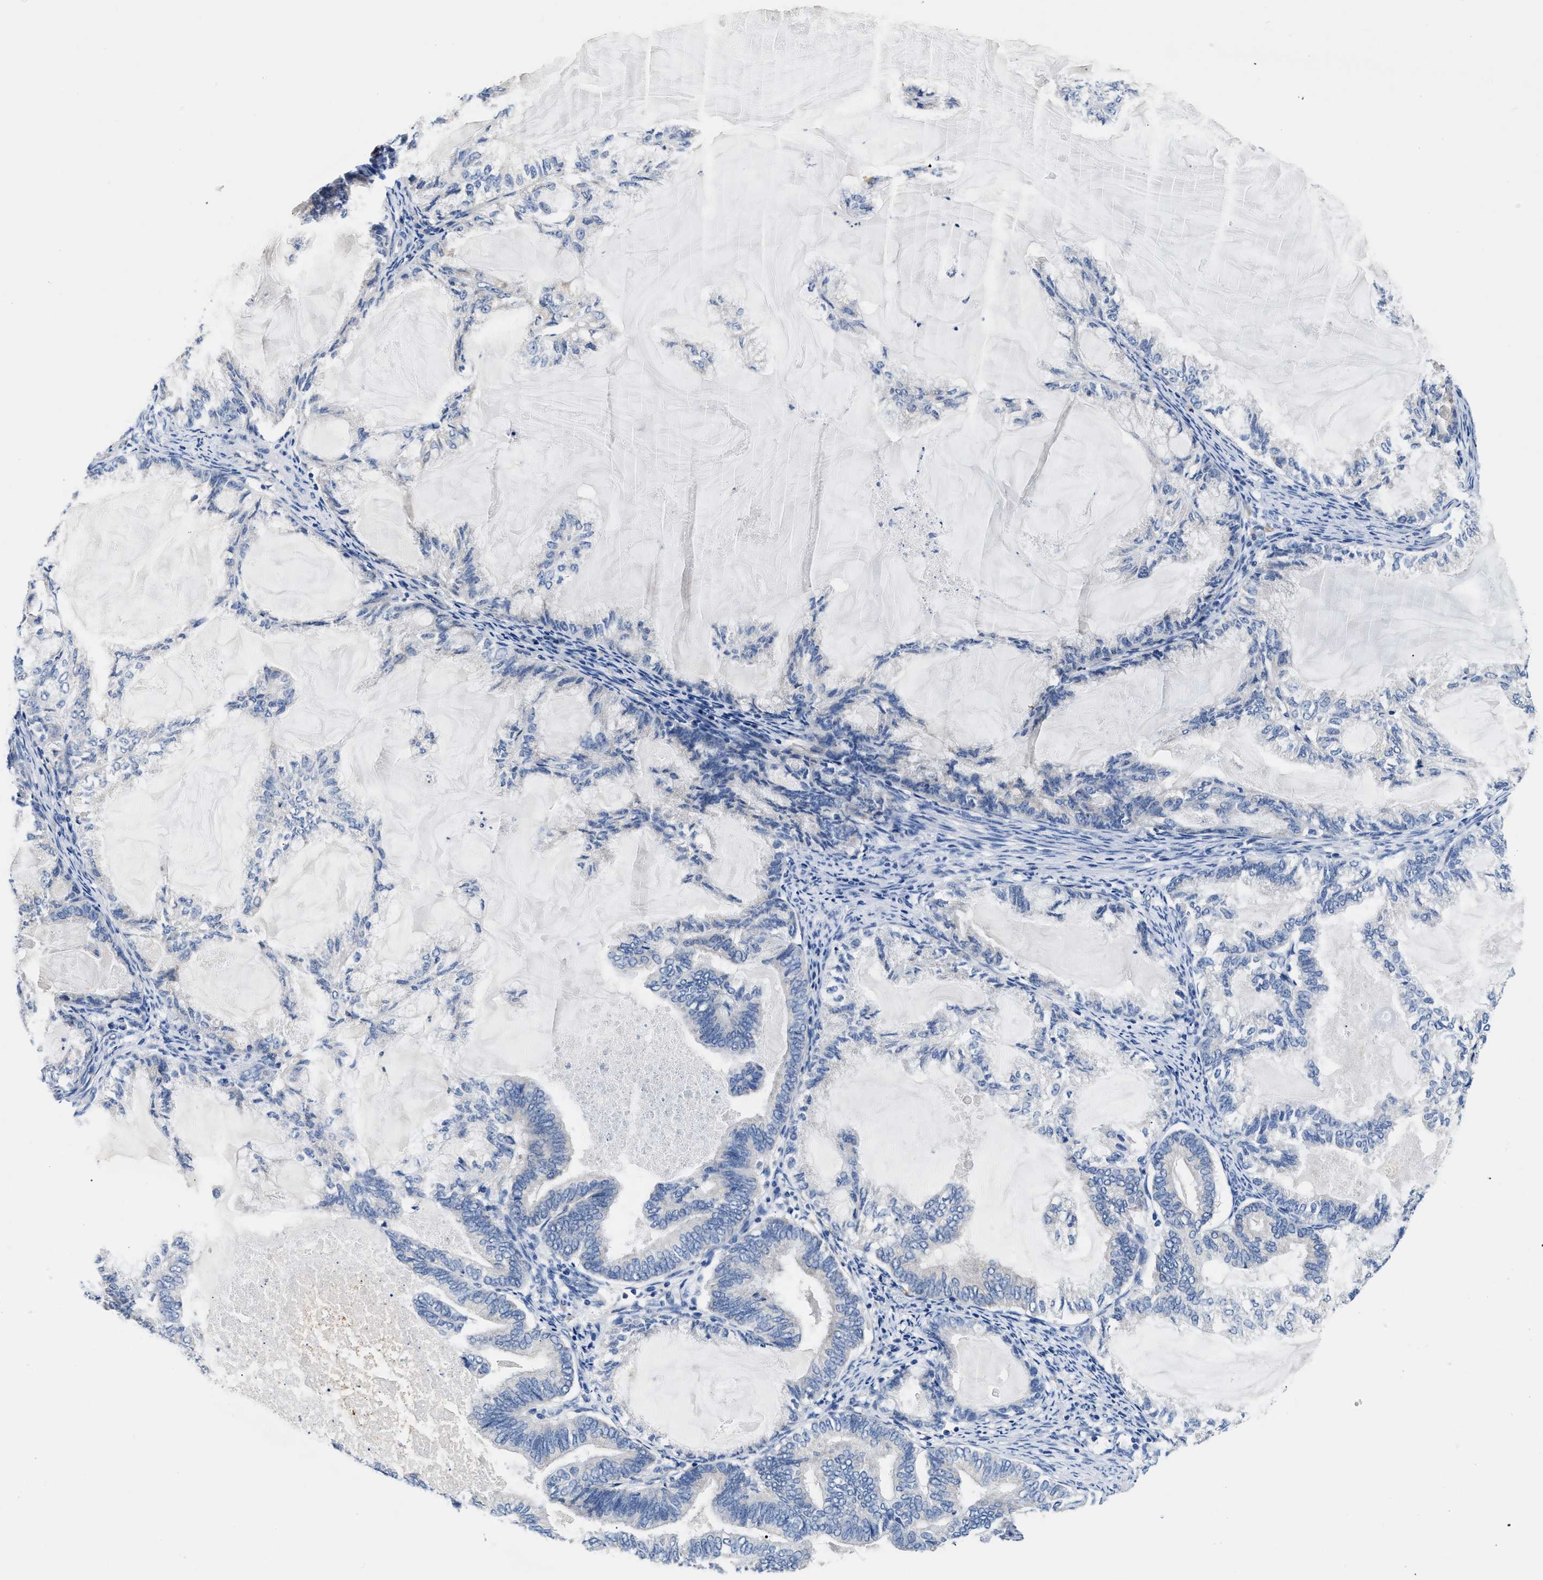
{"staining": {"intensity": "negative", "quantity": "none", "location": "none"}, "tissue": "endometrial cancer", "cell_type": "Tumor cells", "image_type": "cancer", "snomed": [{"axis": "morphology", "description": "Adenocarcinoma, NOS"}, {"axis": "topography", "description": "Endometrium"}], "caption": "This is an immunohistochemistry micrograph of human endometrial cancer (adenocarcinoma). There is no positivity in tumor cells.", "gene": "FAM185A", "patient": {"sex": "female", "age": 86}}